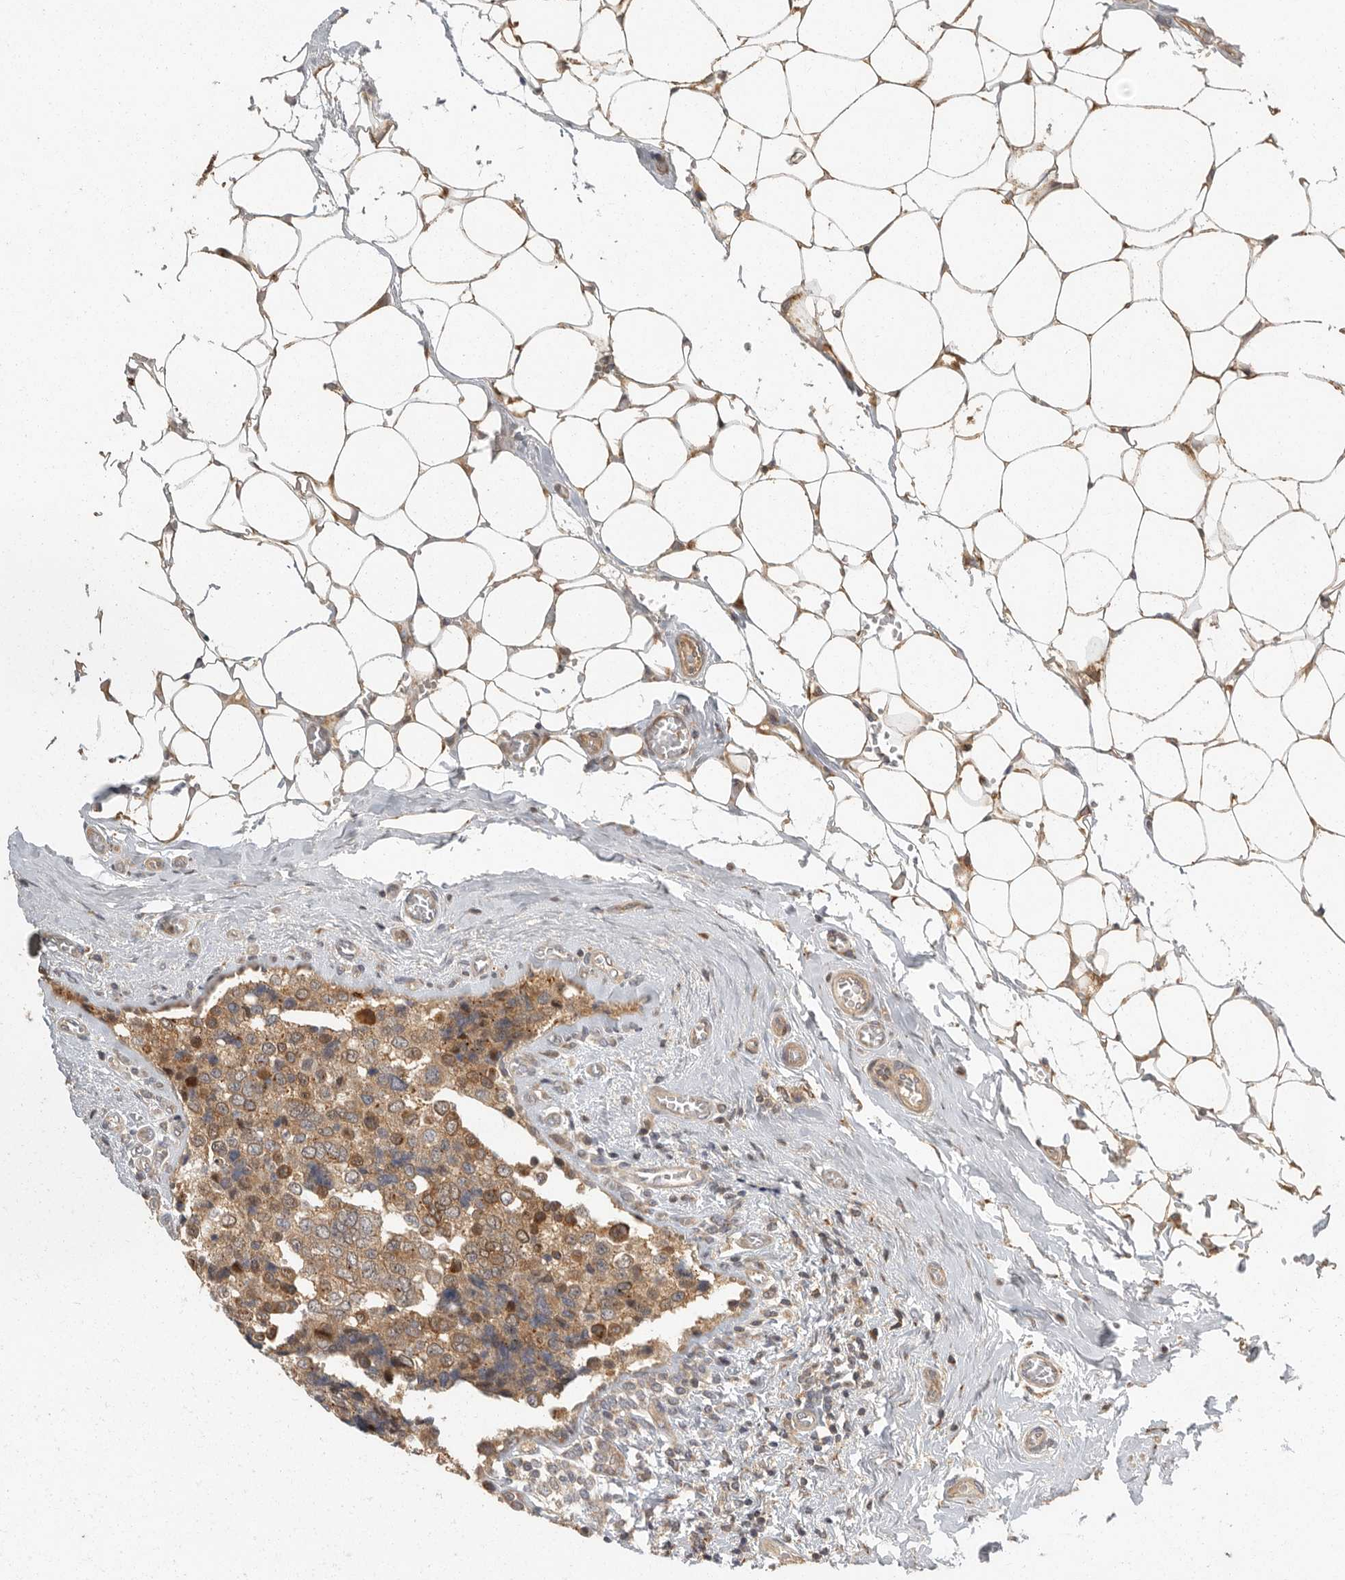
{"staining": {"intensity": "moderate", "quantity": ">75%", "location": "cytoplasmic/membranous,nuclear"}, "tissue": "breast cancer", "cell_type": "Tumor cells", "image_type": "cancer", "snomed": [{"axis": "morphology", "description": "Normal tissue, NOS"}, {"axis": "morphology", "description": "Duct carcinoma"}, {"axis": "topography", "description": "Breast"}], "caption": "There is medium levels of moderate cytoplasmic/membranous and nuclear staining in tumor cells of breast infiltrating ductal carcinoma, as demonstrated by immunohistochemical staining (brown color).", "gene": "SWT1", "patient": {"sex": "female", "age": 43}}